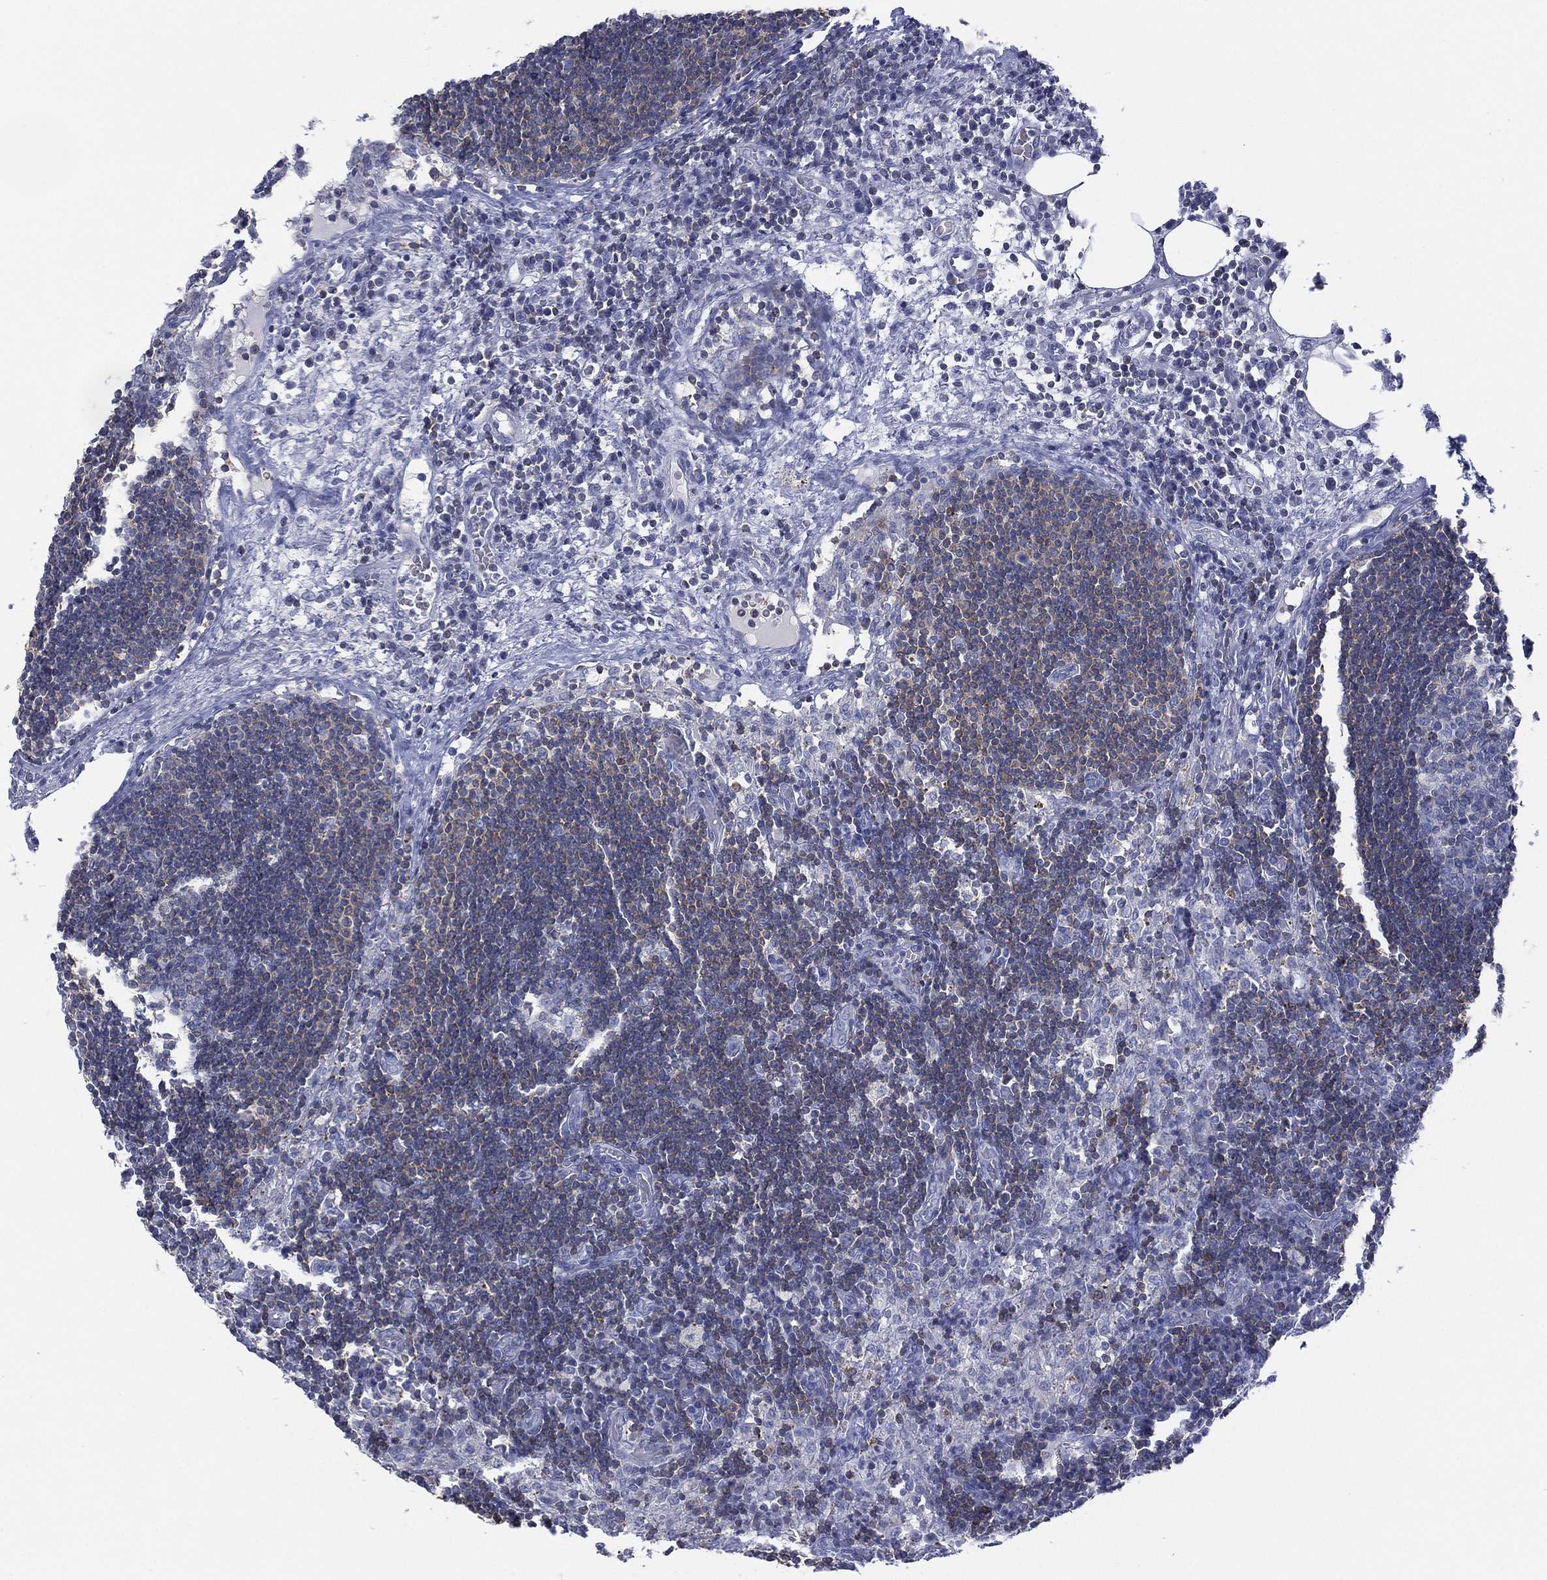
{"staining": {"intensity": "weak", "quantity": "25%-75%", "location": "cytoplasmic/membranous"}, "tissue": "lymph node", "cell_type": "Germinal center cells", "image_type": "normal", "snomed": [{"axis": "morphology", "description": "Normal tissue, NOS"}, {"axis": "topography", "description": "Lymph node"}], "caption": "A brown stain highlights weak cytoplasmic/membranous expression of a protein in germinal center cells of benign human lymph node.", "gene": "SEPTIN1", "patient": {"sex": "male", "age": 63}}